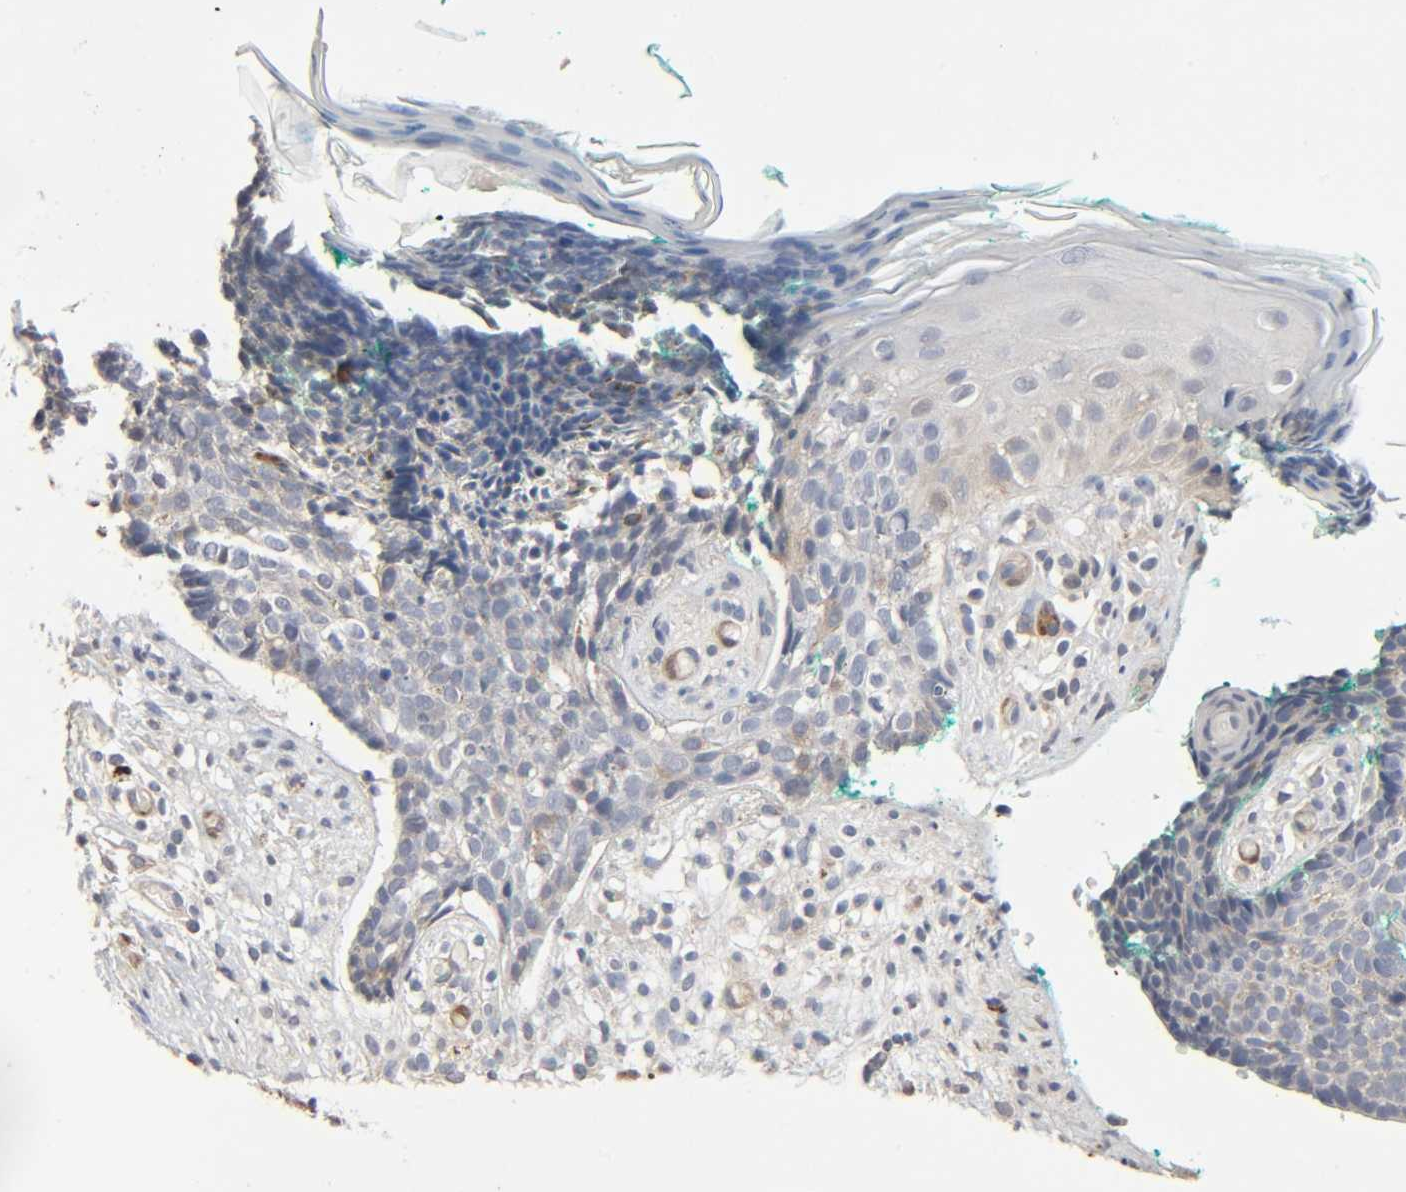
{"staining": {"intensity": "weak", "quantity": "25%-75%", "location": "cytoplasmic/membranous"}, "tissue": "skin cancer", "cell_type": "Tumor cells", "image_type": "cancer", "snomed": [{"axis": "morphology", "description": "Basal cell carcinoma"}, {"axis": "topography", "description": "Skin"}], "caption": "Skin cancer stained with DAB immunohistochemistry (IHC) demonstrates low levels of weak cytoplasmic/membranous staining in about 25%-75% of tumor cells. The staining was performed using DAB (3,3'-diaminobenzidine) to visualize the protein expression in brown, while the nuclei were stained in blue with hematoxylin (Magnification: 20x).", "gene": "PTK2", "patient": {"sex": "female", "age": 58}}